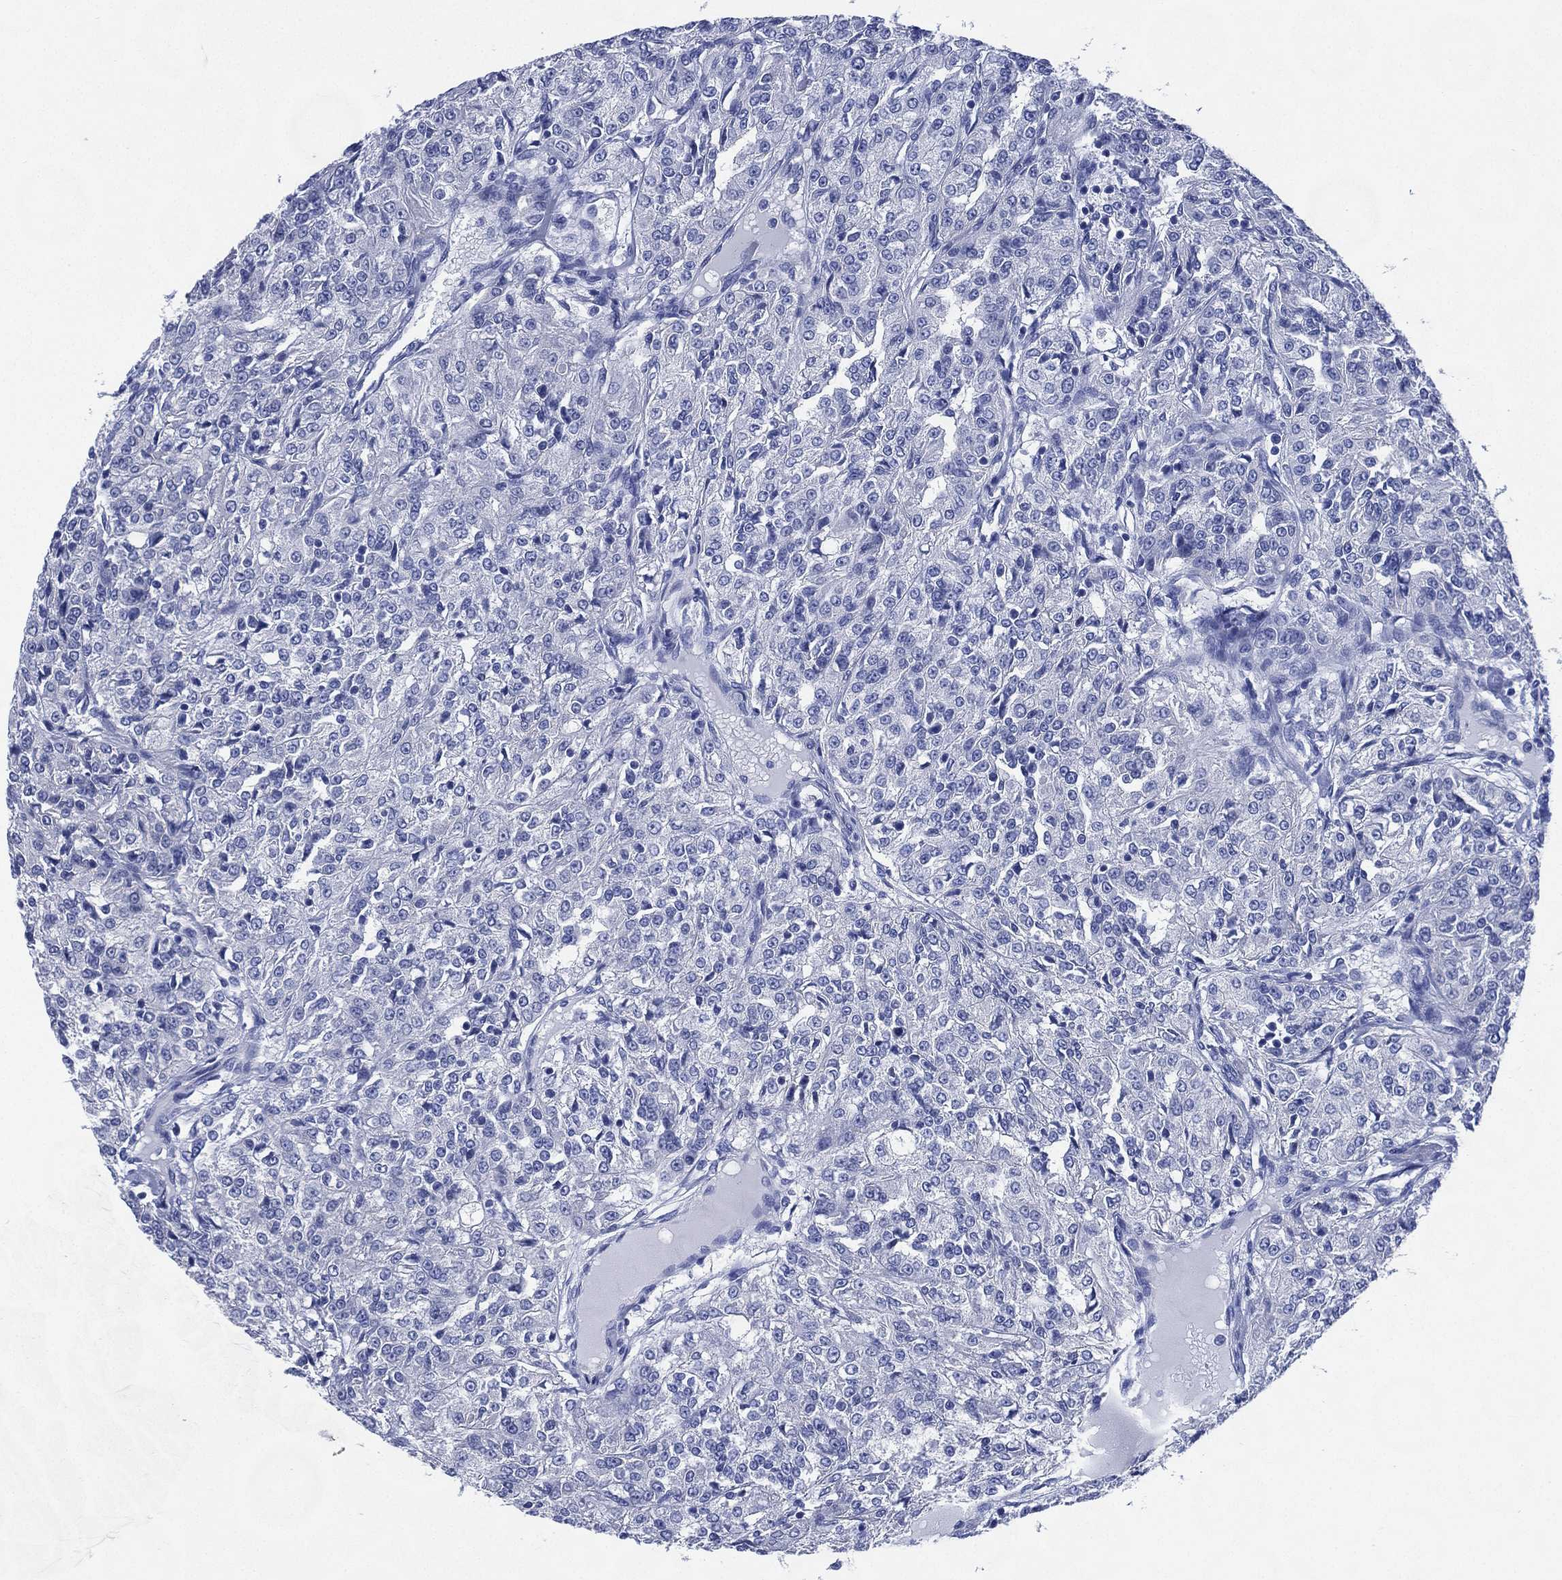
{"staining": {"intensity": "negative", "quantity": "none", "location": "none"}, "tissue": "renal cancer", "cell_type": "Tumor cells", "image_type": "cancer", "snomed": [{"axis": "morphology", "description": "Adenocarcinoma, NOS"}, {"axis": "topography", "description": "Kidney"}], "caption": "Immunohistochemistry (IHC) image of neoplastic tissue: renal cancer (adenocarcinoma) stained with DAB displays no significant protein positivity in tumor cells.", "gene": "CCDC70", "patient": {"sex": "female", "age": 63}}